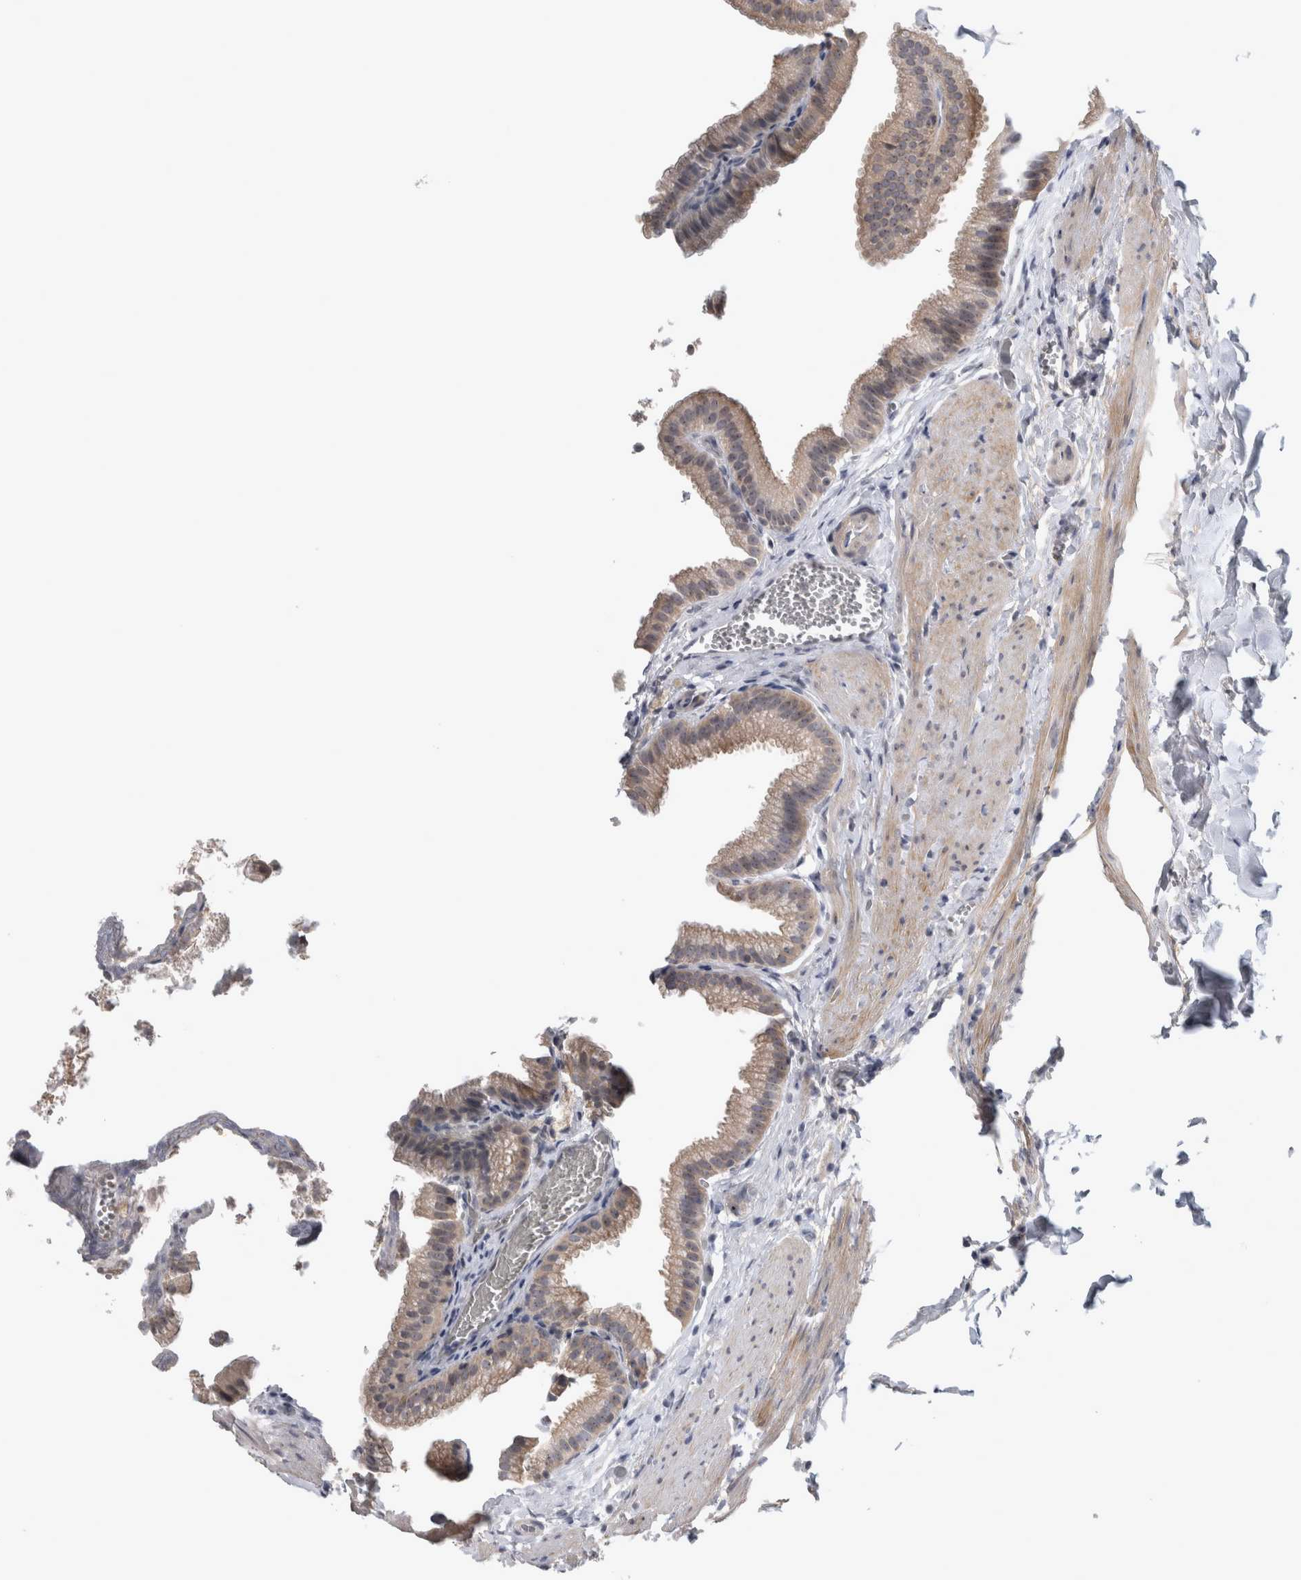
{"staining": {"intensity": "moderate", "quantity": ">75%", "location": "cytoplasmic/membranous,nuclear"}, "tissue": "gallbladder", "cell_type": "Glandular cells", "image_type": "normal", "snomed": [{"axis": "morphology", "description": "Normal tissue, NOS"}, {"axis": "topography", "description": "Gallbladder"}], "caption": "Gallbladder stained with IHC demonstrates moderate cytoplasmic/membranous,nuclear staining in about >75% of glandular cells. (Brightfield microscopy of DAB IHC at high magnification).", "gene": "RBM28", "patient": {"sex": "male", "age": 38}}